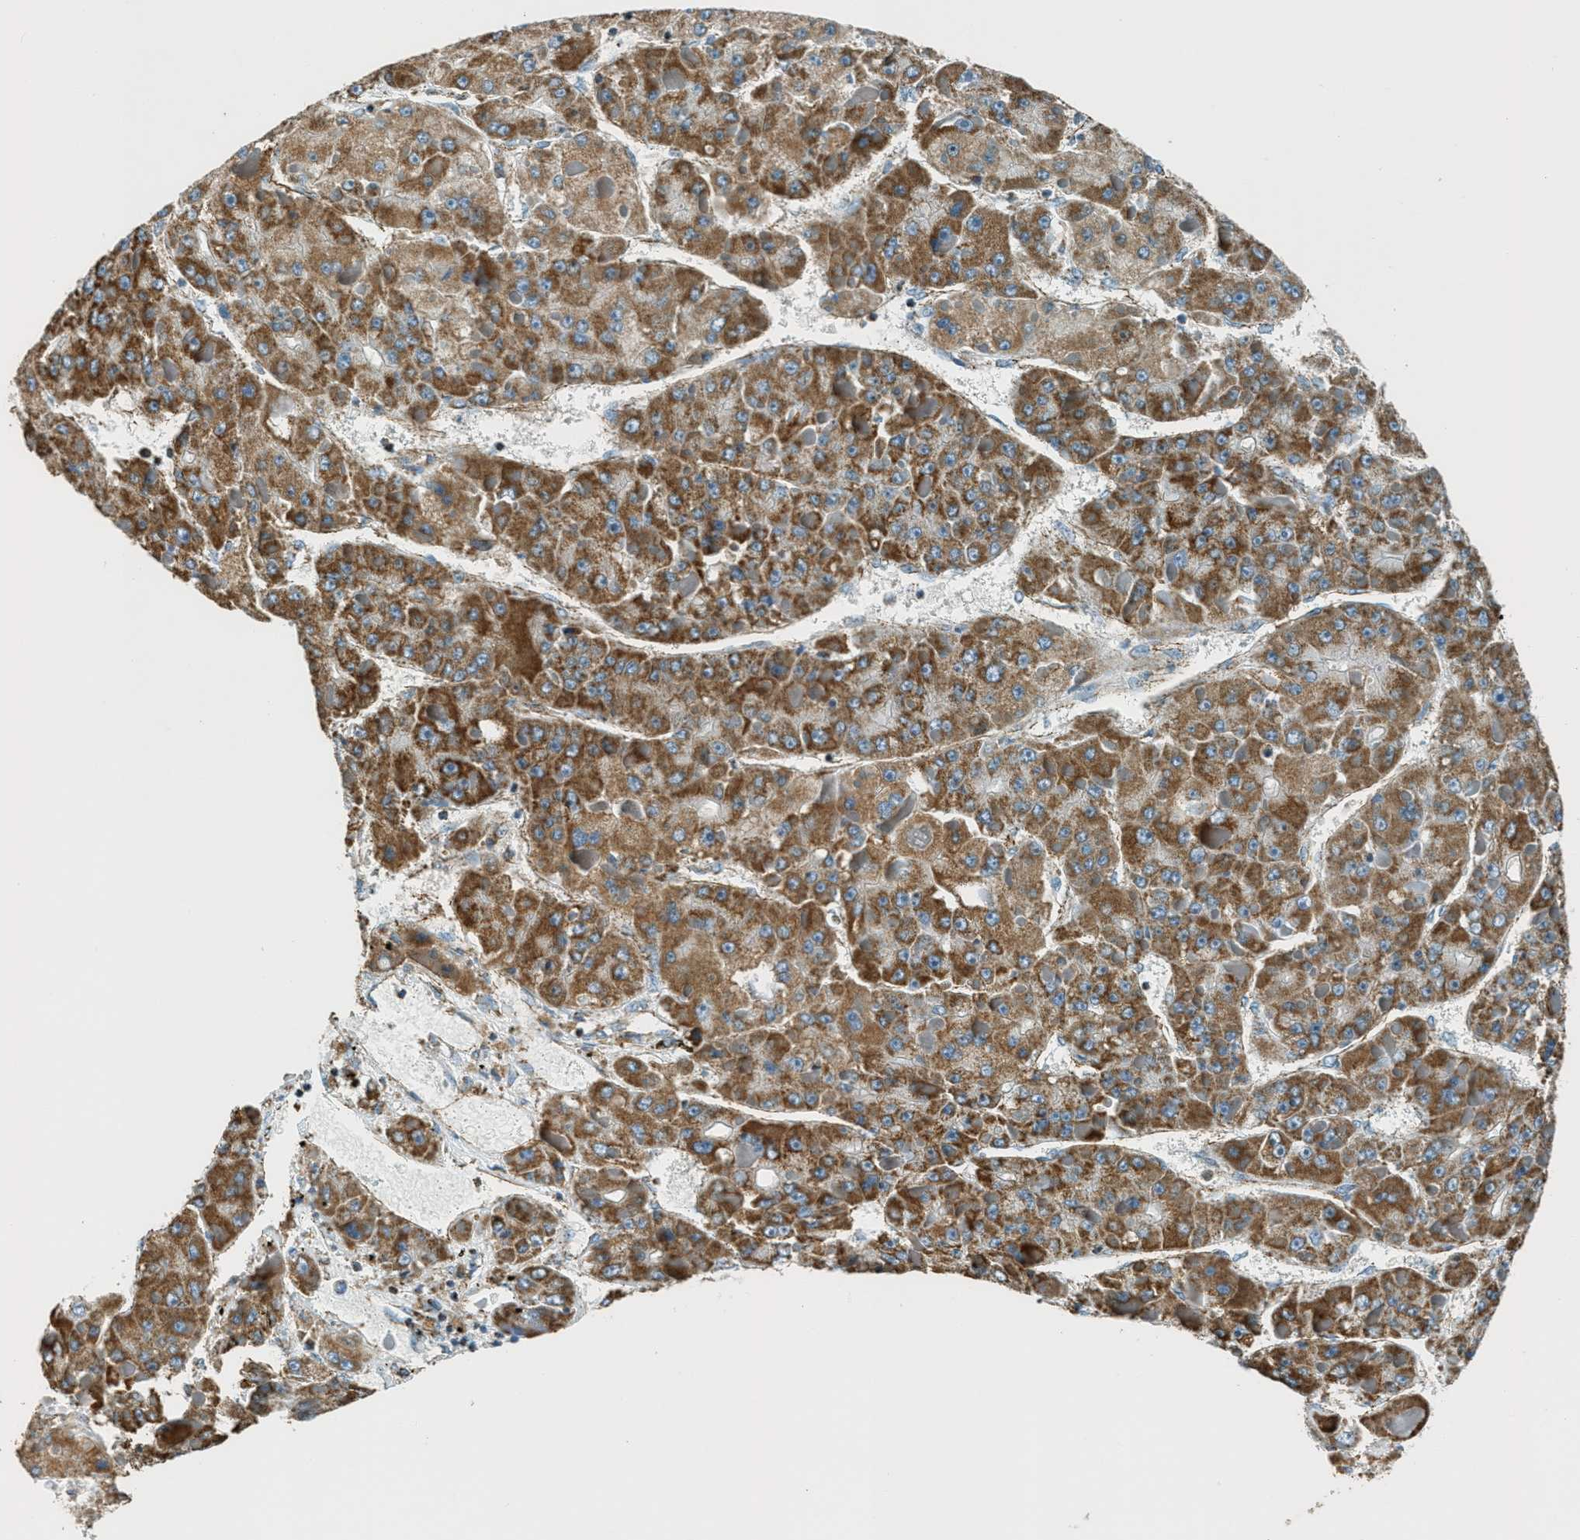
{"staining": {"intensity": "strong", "quantity": ">75%", "location": "cytoplasmic/membranous"}, "tissue": "liver cancer", "cell_type": "Tumor cells", "image_type": "cancer", "snomed": [{"axis": "morphology", "description": "Carcinoma, Hepatocellular, NOS"}, {"axis": "topography", "description": "Liver"}], "caption": "Brown immunohistochemical staining in human liver cancer (hepatocellular carcinoma) exhibits strong cytoplasmic/membranous staining in approximately >75% of tumor cells.", "gene": "CHST15", "patient": {"sex": "female", "age": 73}}